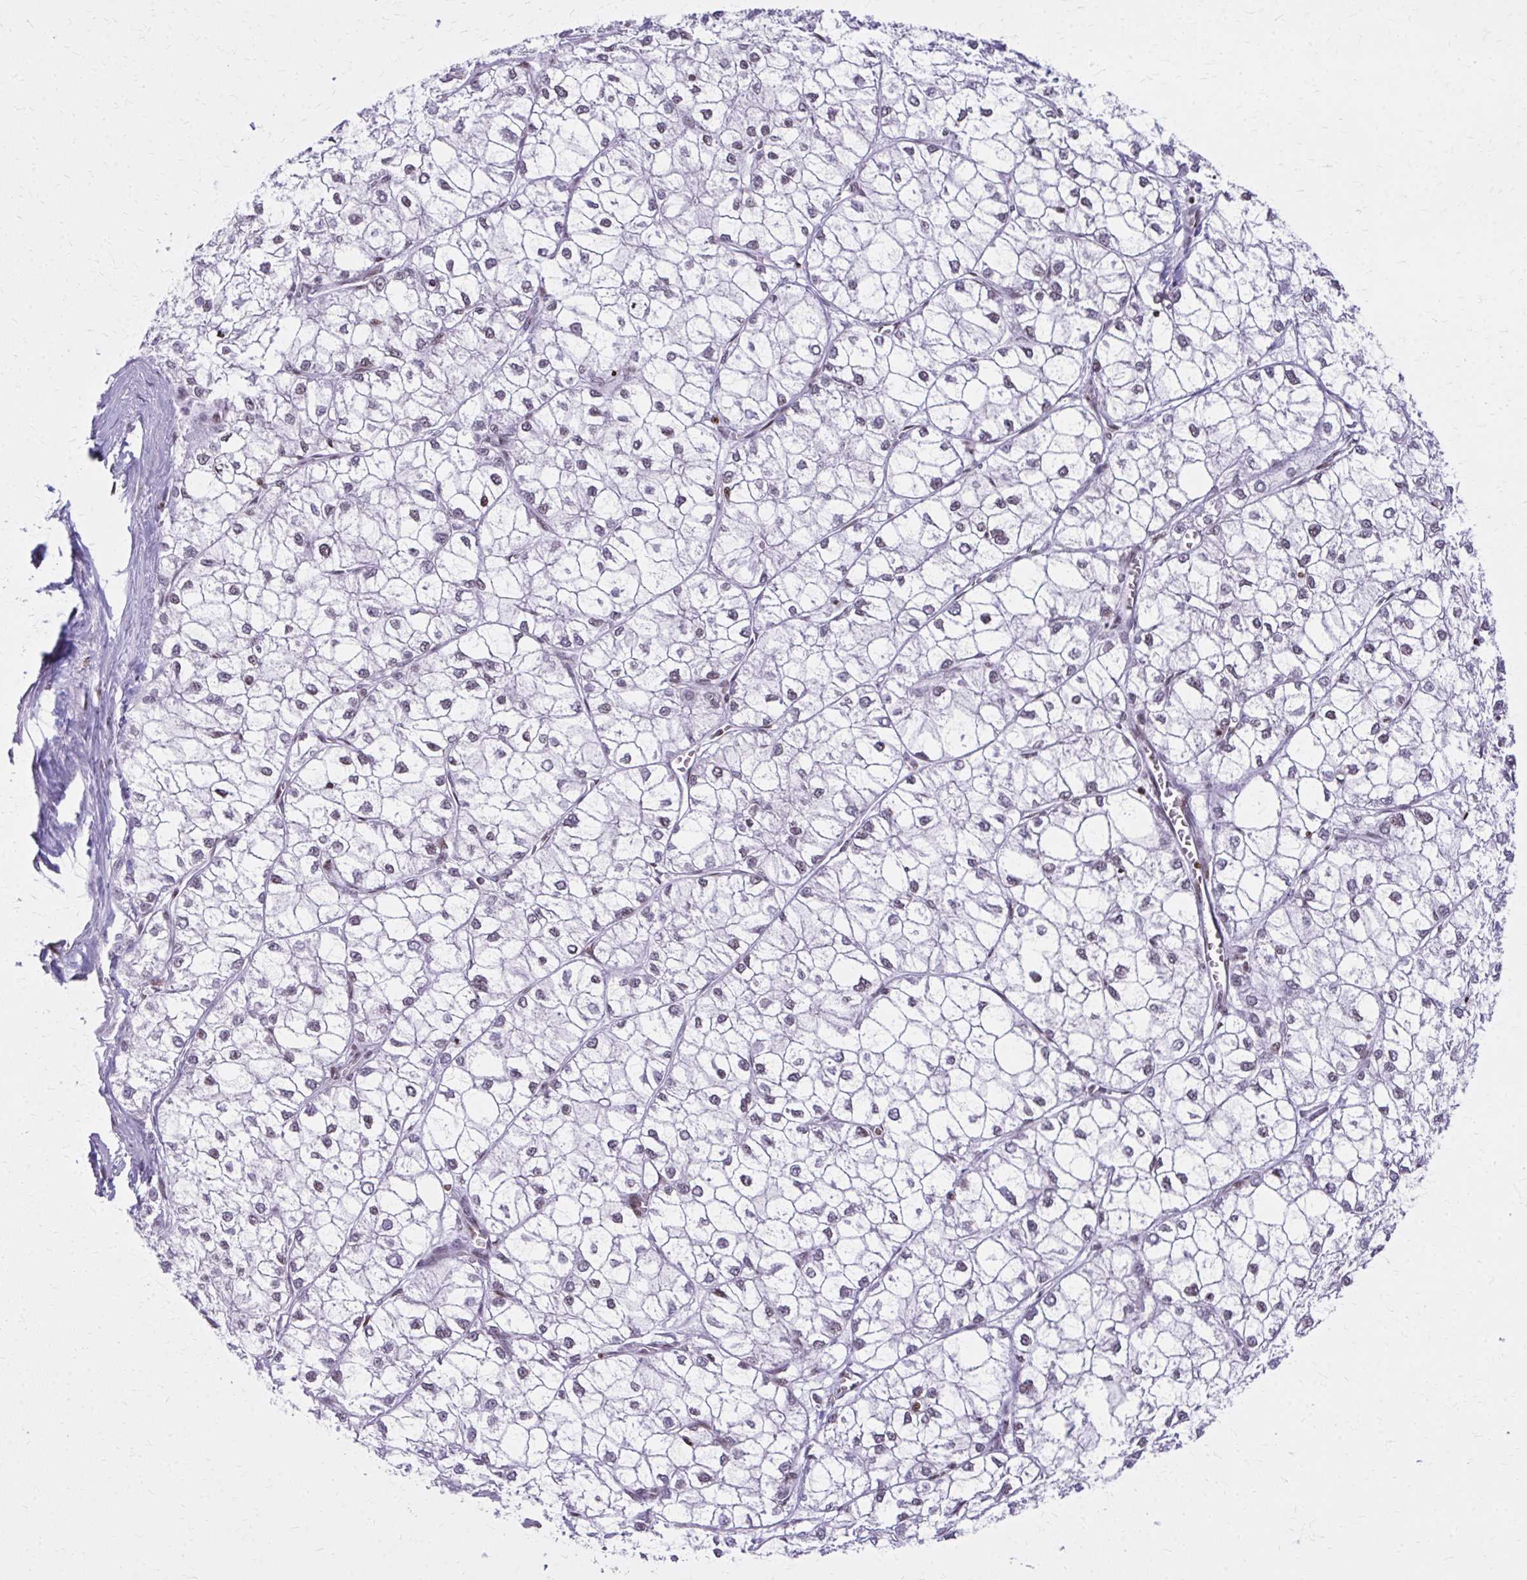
{"staining": {"intensity": "negative", "quantity": "none", "location": "none"}, "tissue": "liver cancer", "cell_type": "Tumor cells", "image_type": "cancer", "snomed": [{"axis": "morphology", "description": "Carcinoma, Hepatocellular, NOS"}, {"axis": "topography", "description": "Liver"}], "caption": "Immunohistochemical staining of hepatocellular carcinoma (liver) reveals no significant staining in tumor cells.", "gene": "AP5M1", "patient": {"sex": "female", "age": 43}}